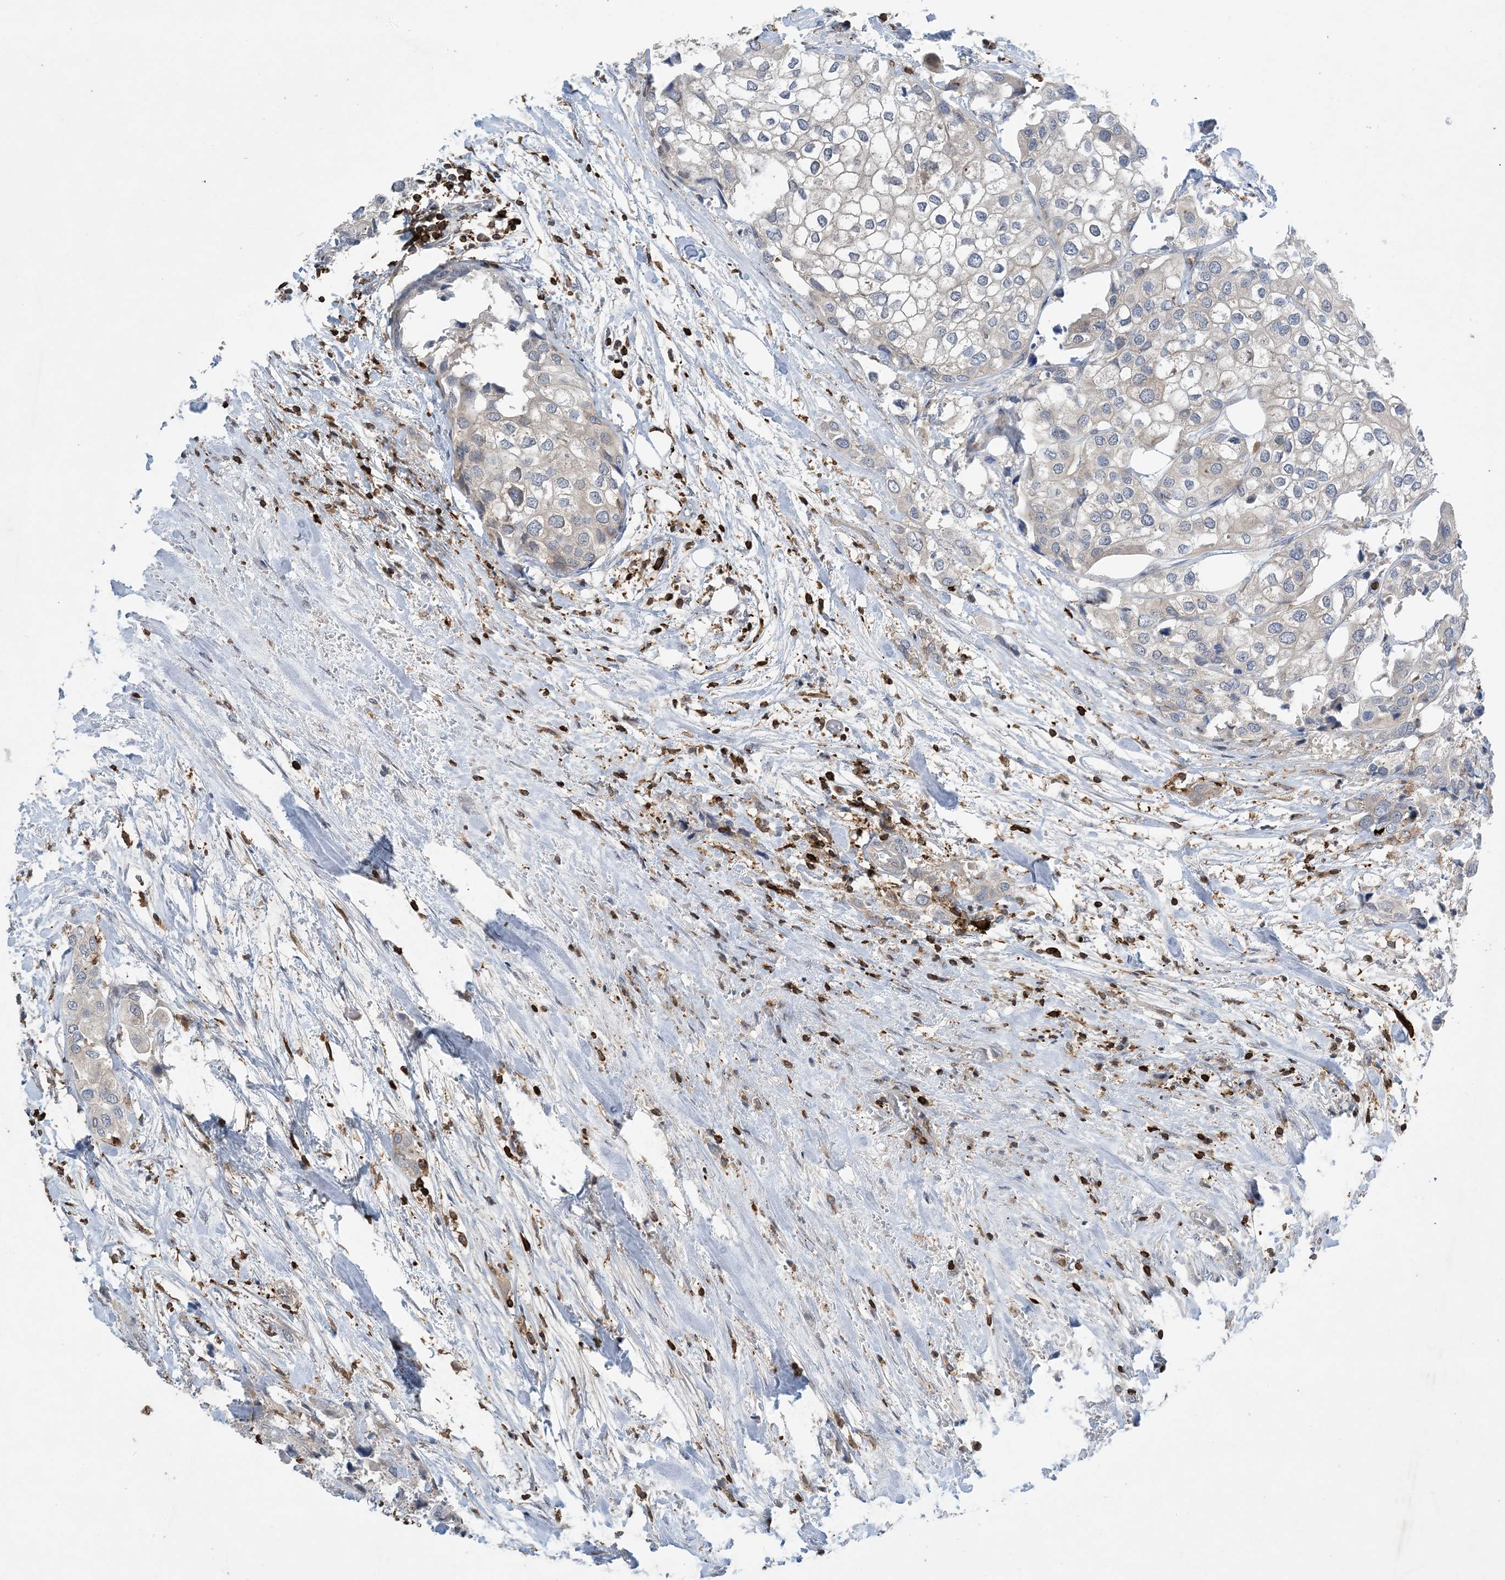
{"staining": {"intensity": "negative", "quantity": "none", "location": "none"}, "tissue": "urothelial cancer", "cell_type": "Tumor cells", "image_type": "cancer", "snomed": [{"axis": "morphology", "description": "Urothelial carcinoma, High grade"}, {"axis": "topography", "description": "Urinary bladder"}], "caption": "Urothelial cancer was stained to show a protein in brown. There is no significant staining in tumor cells.", "gene": "AK9", "patient": {"sex": "male", "age": 64}}